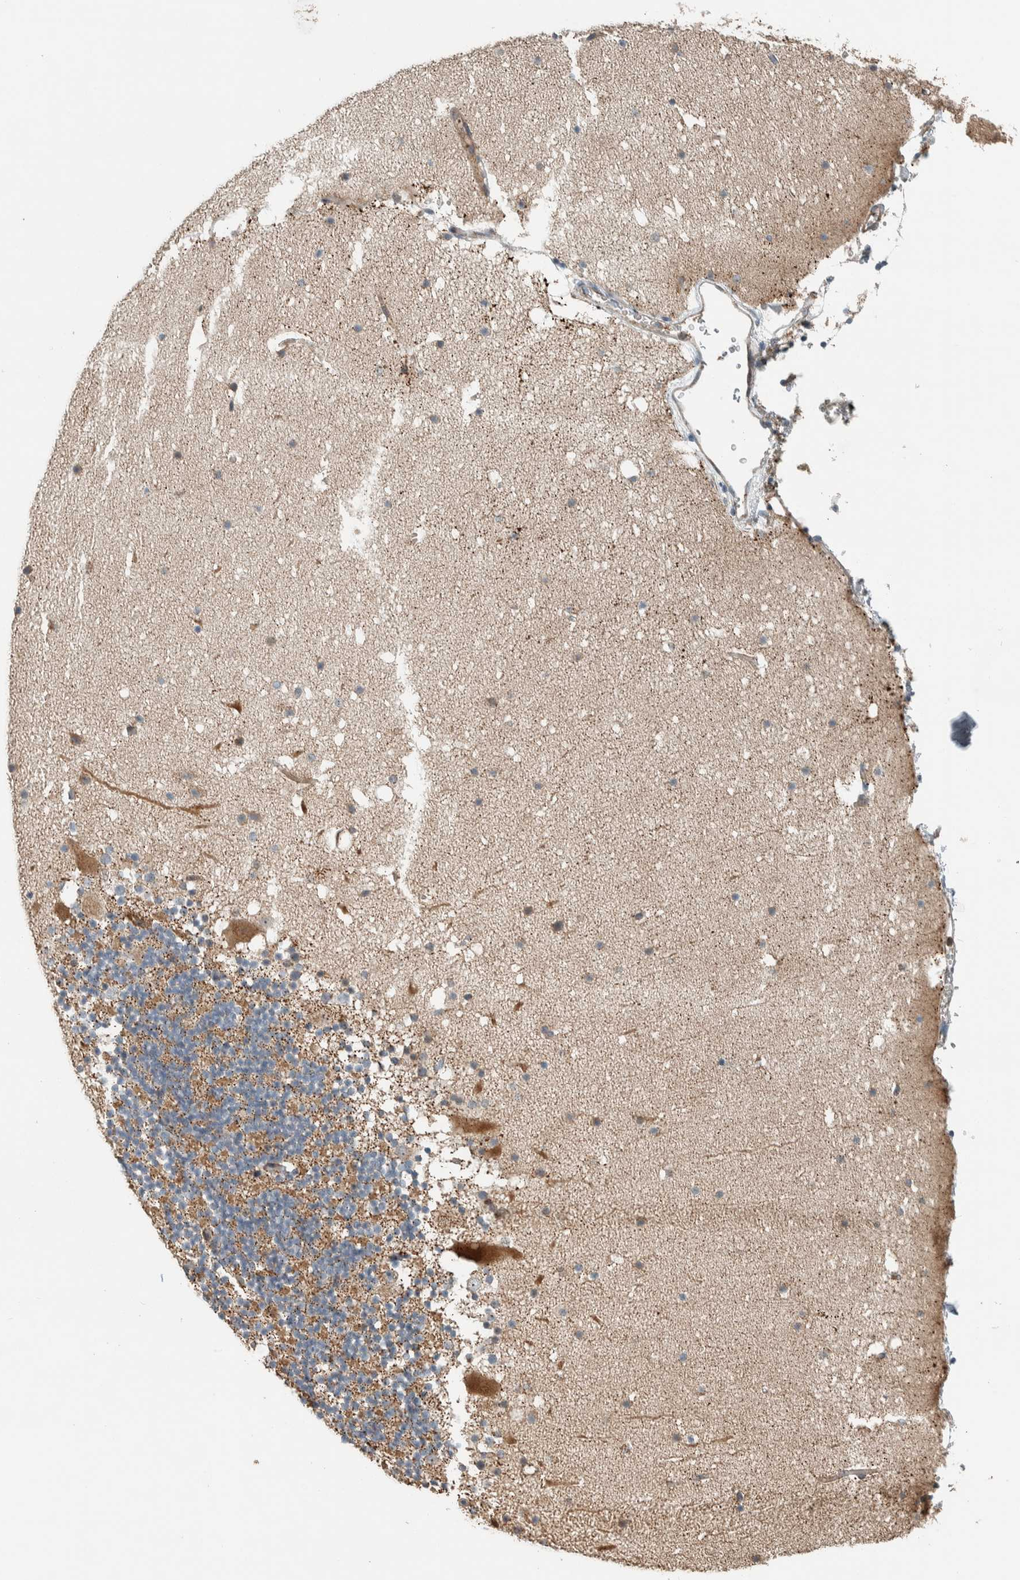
{"staining": {"intensity": "moderate", "quantity": "<25%", "location": "cytoplasmic/membranous"}, "tissue": "cerebellum", "cell_type": "Cells in granular layer", "image_type": "normal", "snomed": [{"axis": "morphology", "description": "Normal tissue, NOS"}, {"axis": "topography", "description": "Cerebellum"}], "caption": "A brown stain labels moderate cytoplasmic/membranous staining of a protein in cells in granular layer of benign human cerebellum.", "gene": "SLFN12L", "patient": {"sex": "male", "age": 57}}